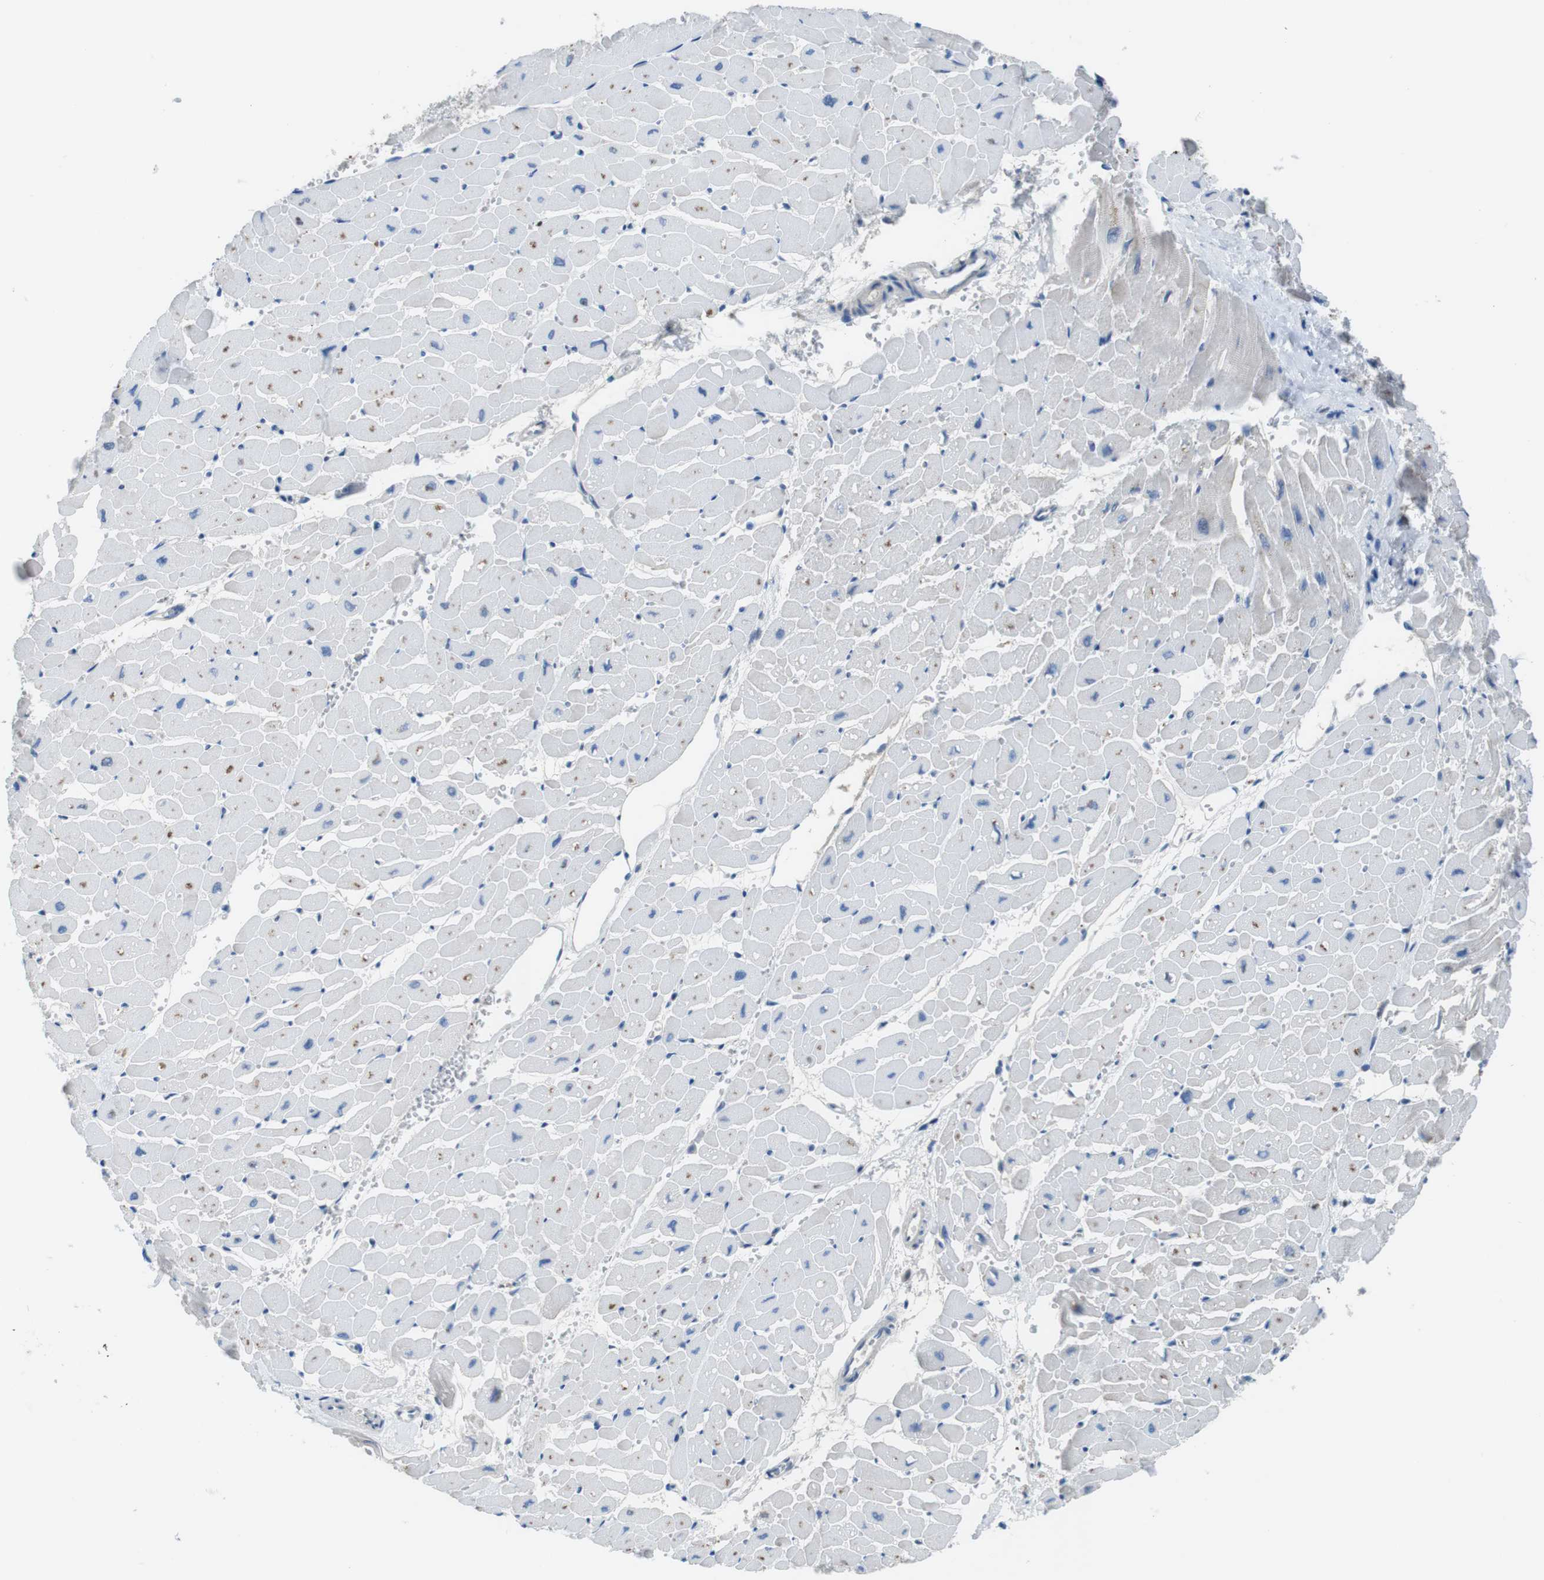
{"staining": {"intensity": "moderate", "quantity": "25%-75%", "location": "cytoplasmic/membranous"}, "tissue": "heart muscle", "cell_type": "Cardiomyocytes", "image_type": "normal", "snomed": [{"axis": "morphology", "description": "Normal tissue, NOS"}, {"axis": "topography", "description": "Heart"}], "caption": "Immunohistochemistry (DAB) staining of unremarkable heart muscle exhibits moderate cytoplasmic/membranous protein staining in approximately 25%-75% of cardiomyocytes. Using DAB (brown) and hematoxylin (blue) stains, captured at high magnification using brightfield microscopy.", "gene": "TMPRSS15", "patient": {"sex": "male", "age": 45}}